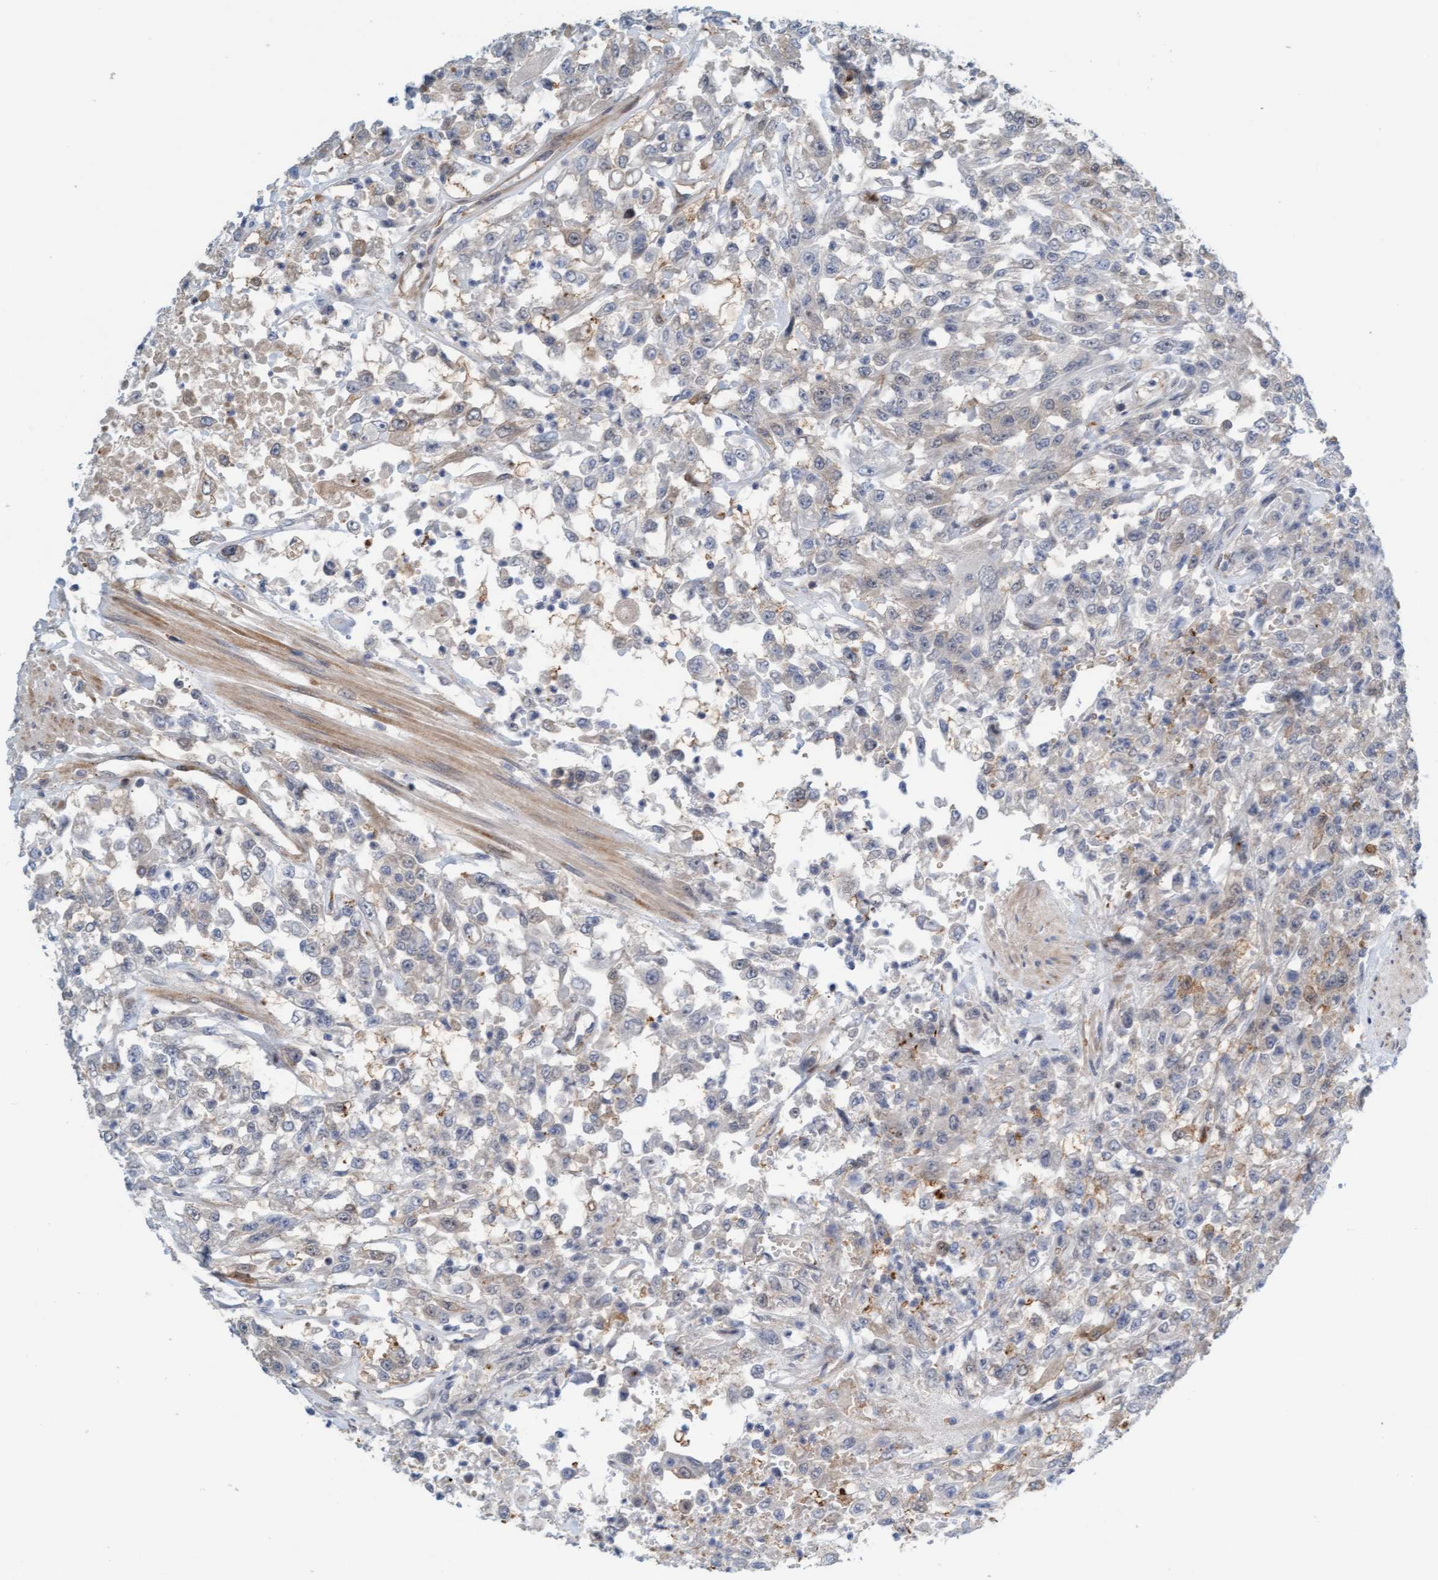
{"staining": {"intensity": "weak", "quantity": "<25%", "location": "cytoplasmic/membranous"}, "tissue": "urothelial cancer", "cell_type": "Tumor cells", "image_type": "cancer", "snomed": [{"axis": "morphology", "description": "Urothelial carcinoma, High grade"}, {"axis": "topography", "description": "Urinary bladder"}], "caption": "Urothelial carcinoma (high-grade) was stained to show a protein in brown. There is no significant staining in tumor cells.", "gene": "EIF4EBP1", "patient": {"sex": "male", "age": 46}}